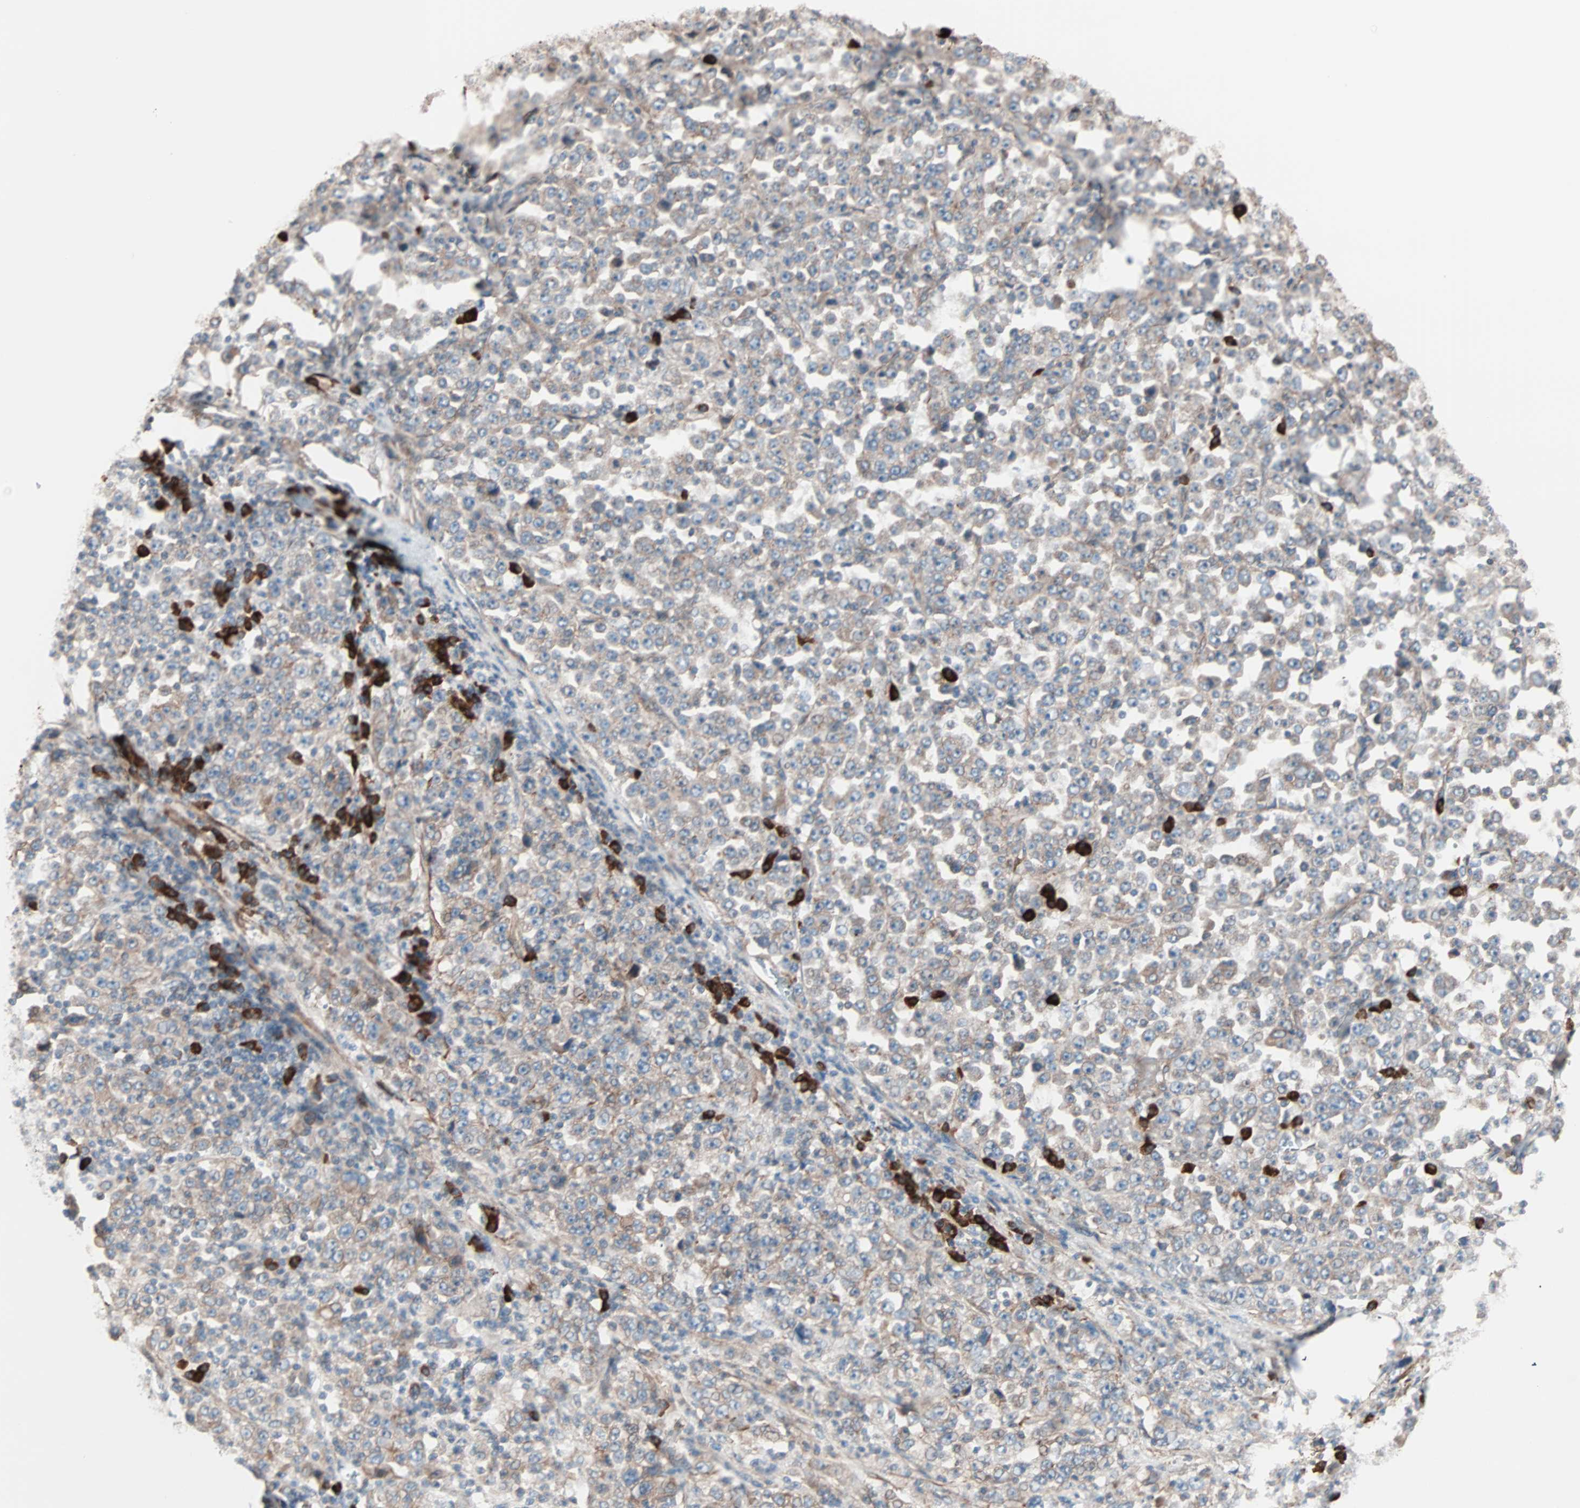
{"staining": {"intensity": "weak", "quantity": ">75%", "location": "cytoplasmic/membranous"}, "tissue": "stomach cancer", "cell_type": "Tumor cells", "image_type": "cancer", "snomed": [{"axis": "morphology", "description": "Normal tissue, NOS"}, {"axis": "morphology", "description": "Adenocarcinoma, NOS"}, {"axis": "topography", "description": "Stomach, upper"}, {"axis": "topography", "description": "Stomach"}], "caption": "Stomach adenocarcinoma stained for a protein (brown) demonstrates weak cytoplasmic/membranous positive staining in about >75% of tumor cells.", "gene": "ALG5", "patient": {"sex": "male", "age": 59}}